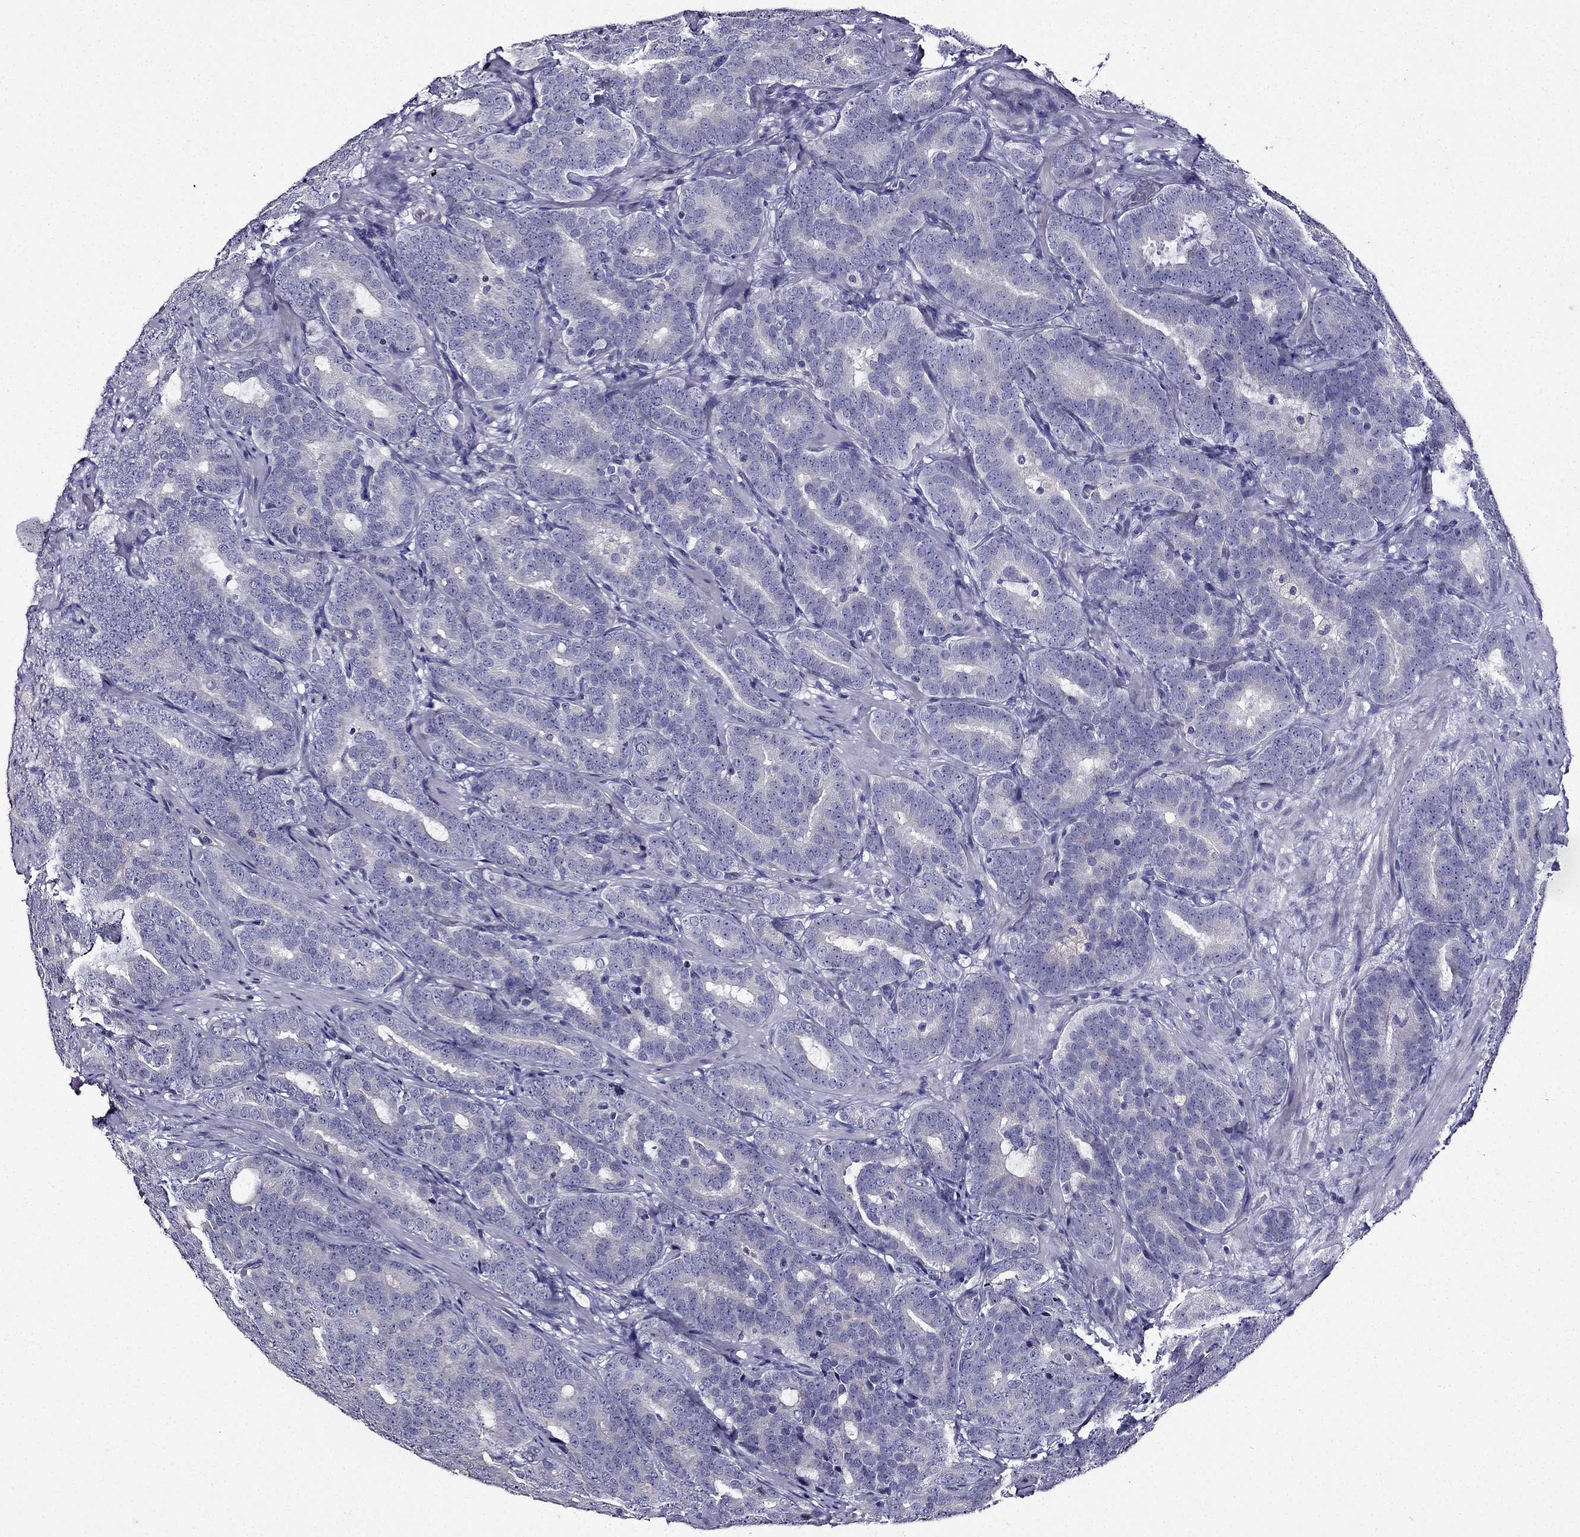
{"staining": {"intensity": "negative", "quantity": "none", "location": "none"}, "tissue": "prostate cancer", "cell_type": "Tumor cells", "image_type": "cancer", "snomed": [{"axis": "morphology", "description": "Adenocarcinoma, NOS"}, {"axis": "topography", "description": "Prostate"}], "caption": "Prostate cancer (adenocarcinoma) was stained to show a protein in brown. There is no significant positivity in tumor cells. (Stains: DAB immunohistochemistry with hematoxylin counter stain, Microscopy: brightfield microscopy at high magnification).", "gene": "TMEM266", "patient": {"sex": "male", "age": 71}}